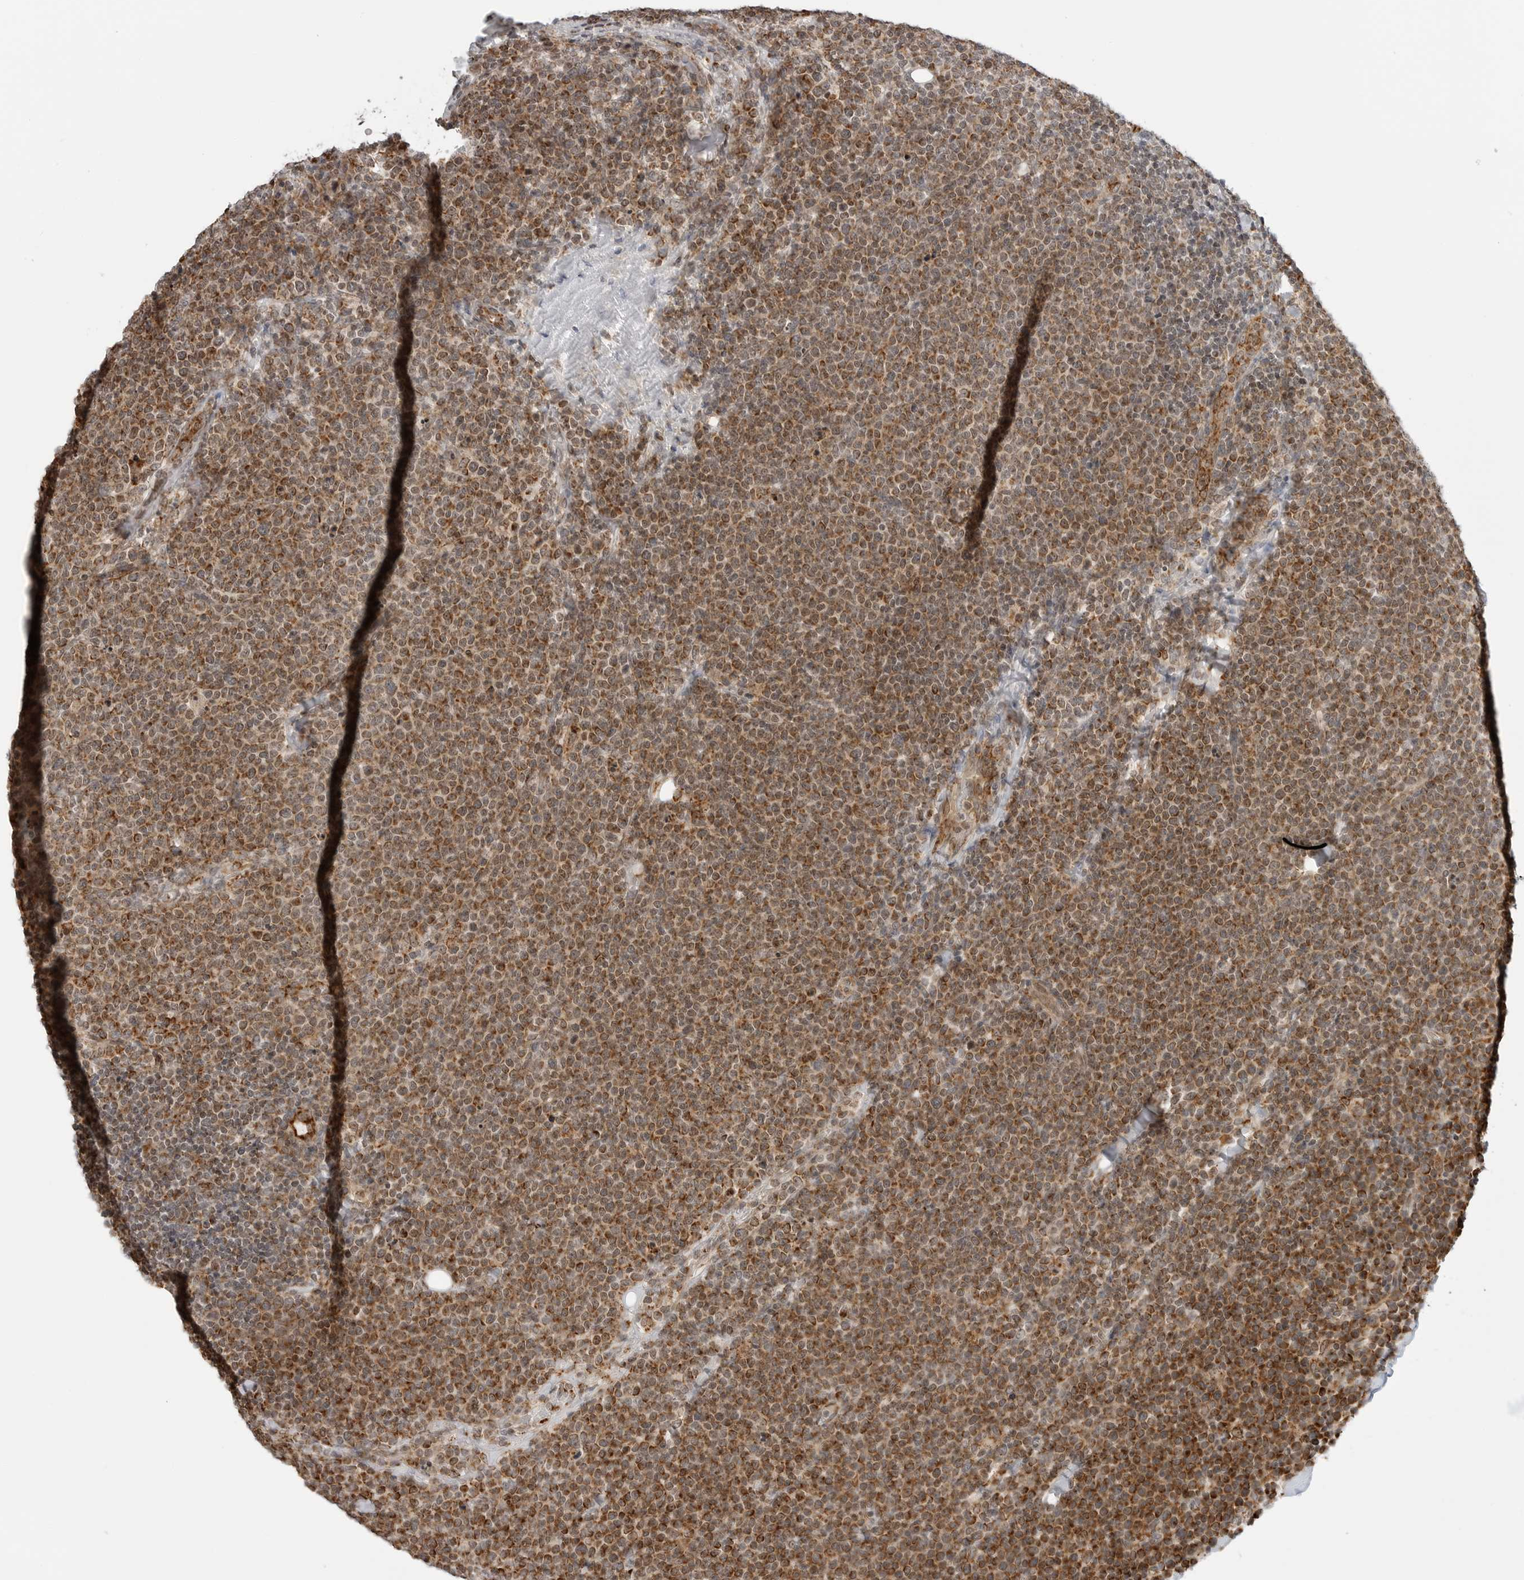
{"staining": {"intensity": "moderate", "quantity": ">75%", "location": "cytoplasmic/membranous"}, "tissue": "lymphoma", "cell_type": "Tumor cells", "image_type": "cancer", "snomed": [{"axis": "morphology", "description": "Malignant lymphoma, non-Hodgkin's type, High grade"}, {"axis": "topography", "description": "Lymph node"}], "caption": "Immunohistochemistry (IHC) of lymphoma reveals medium levels of moderate cytoplasmic/membranous positivity in about >75% of tumor cells.", "gene": "PEX2", "patient": {"sex": "male", "age": 61}}